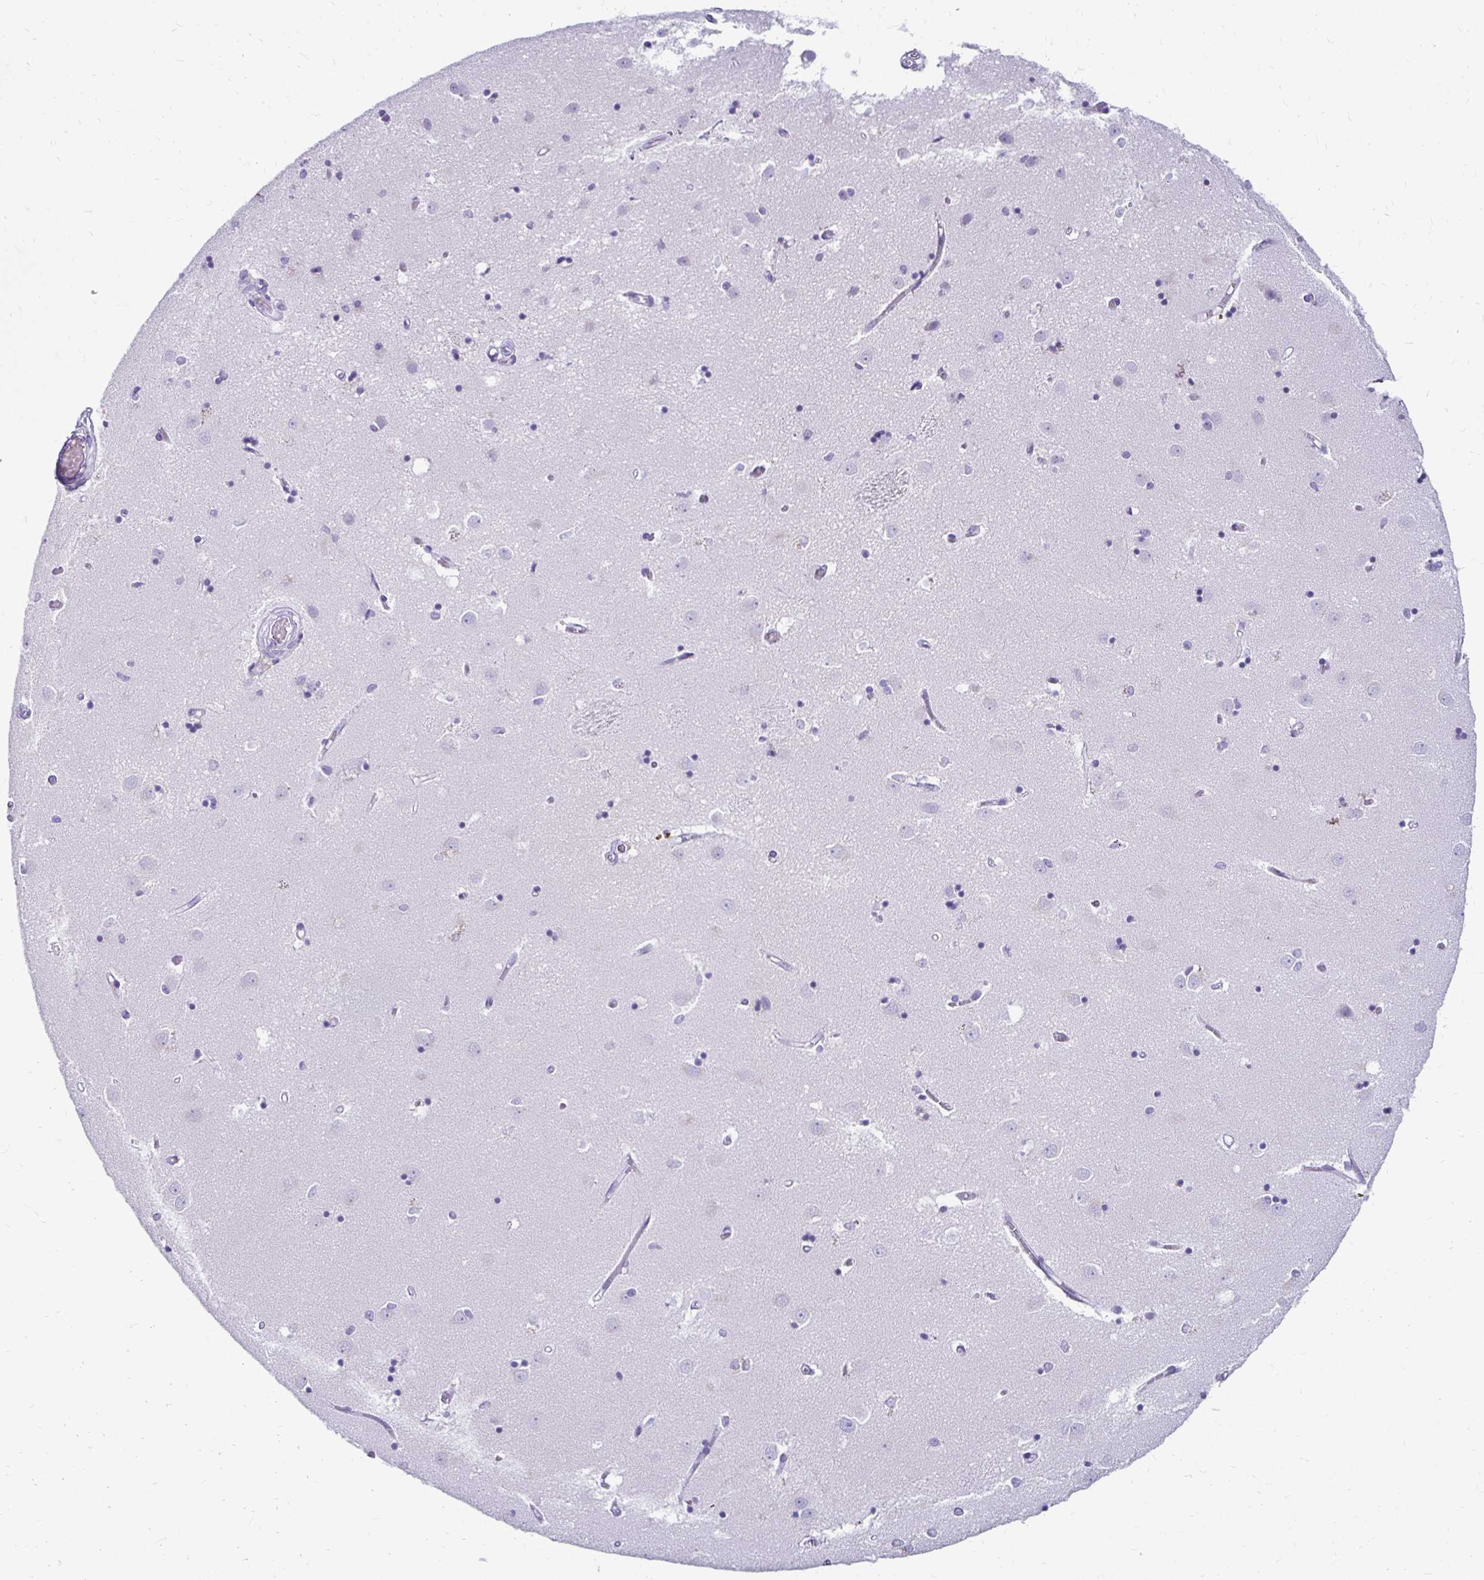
{"staining": {"intensity": "negative", "quantity": "none", "location": "none"}, "tissue": "caudate", "cell_type": "Glial cells", "image_type": "normal", "snomed": [{"axis": "morphology", "description": "Normal tissue, NOS"}, {"axis": "topography", "description": "Lateral ventricle wall"}], "caption": "Glial cells show no significant expression in unremarkable caudate. (DAB immunohistochemistry, high magnification).", "gene": "CST6", "patient": {"sex": "male", "age": 54}}